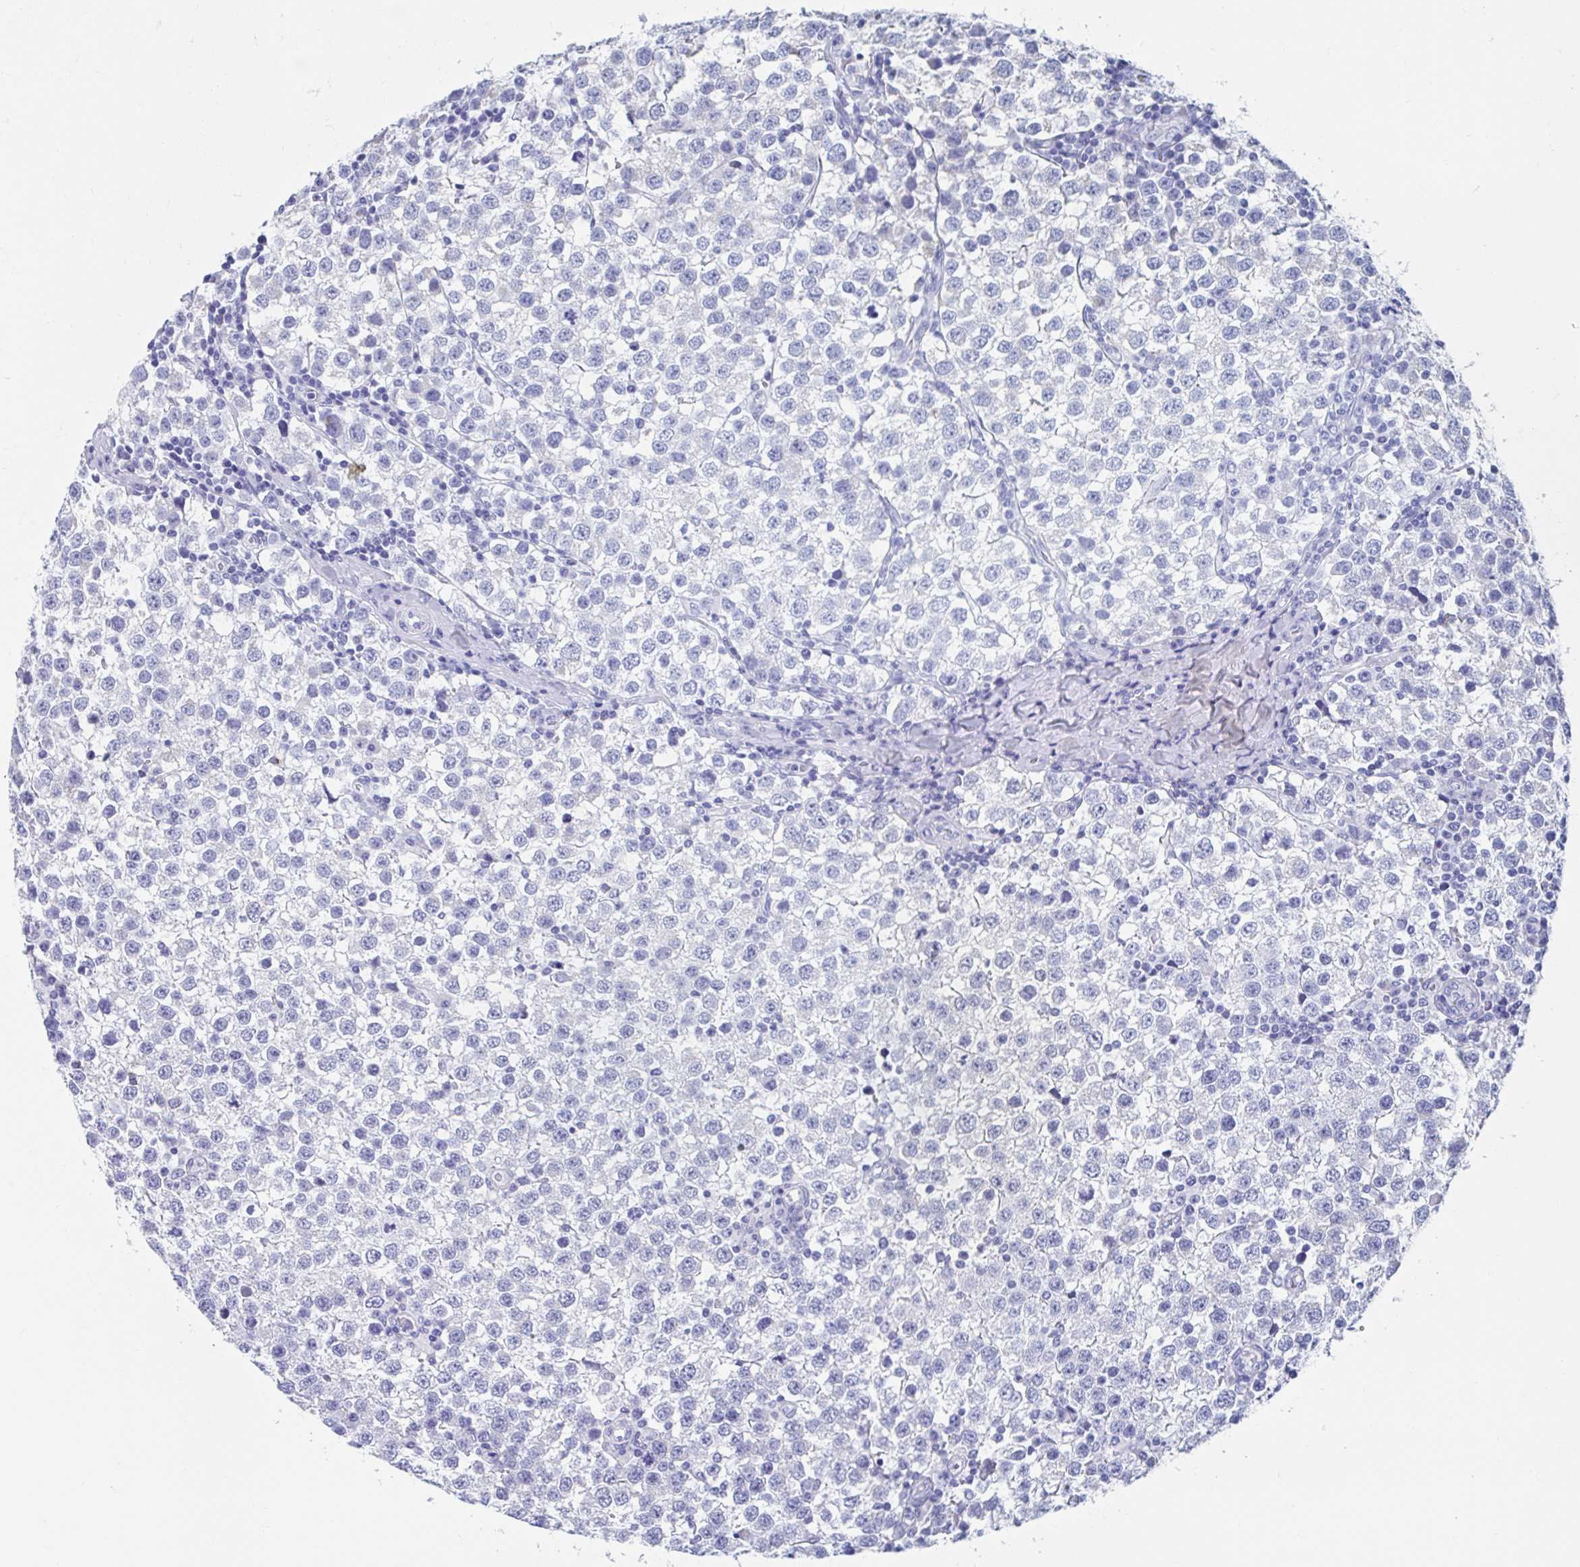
{"staining": {"intensity": "negative", "quantity": "none", "location": "none"}, "tissue": "testis cancer", "cell_type": "Tumor cells", "image_type": "cancer", "snomed": [{"axis": "morphology", "description": "Seminoma, NOS"}, {"axis": "topography", "description": "Testis"}], "caption": "An immunohistochemistry micrograph of testis cancer is shown. There is no staining in tumor cells of testis cancer. (DAB (3,3'-diaminobenzidine) immunohistochemistry (IHC), high magnification).", "gene": "SHCBP1L", "patient": {"sex": "male", "age": 34}}